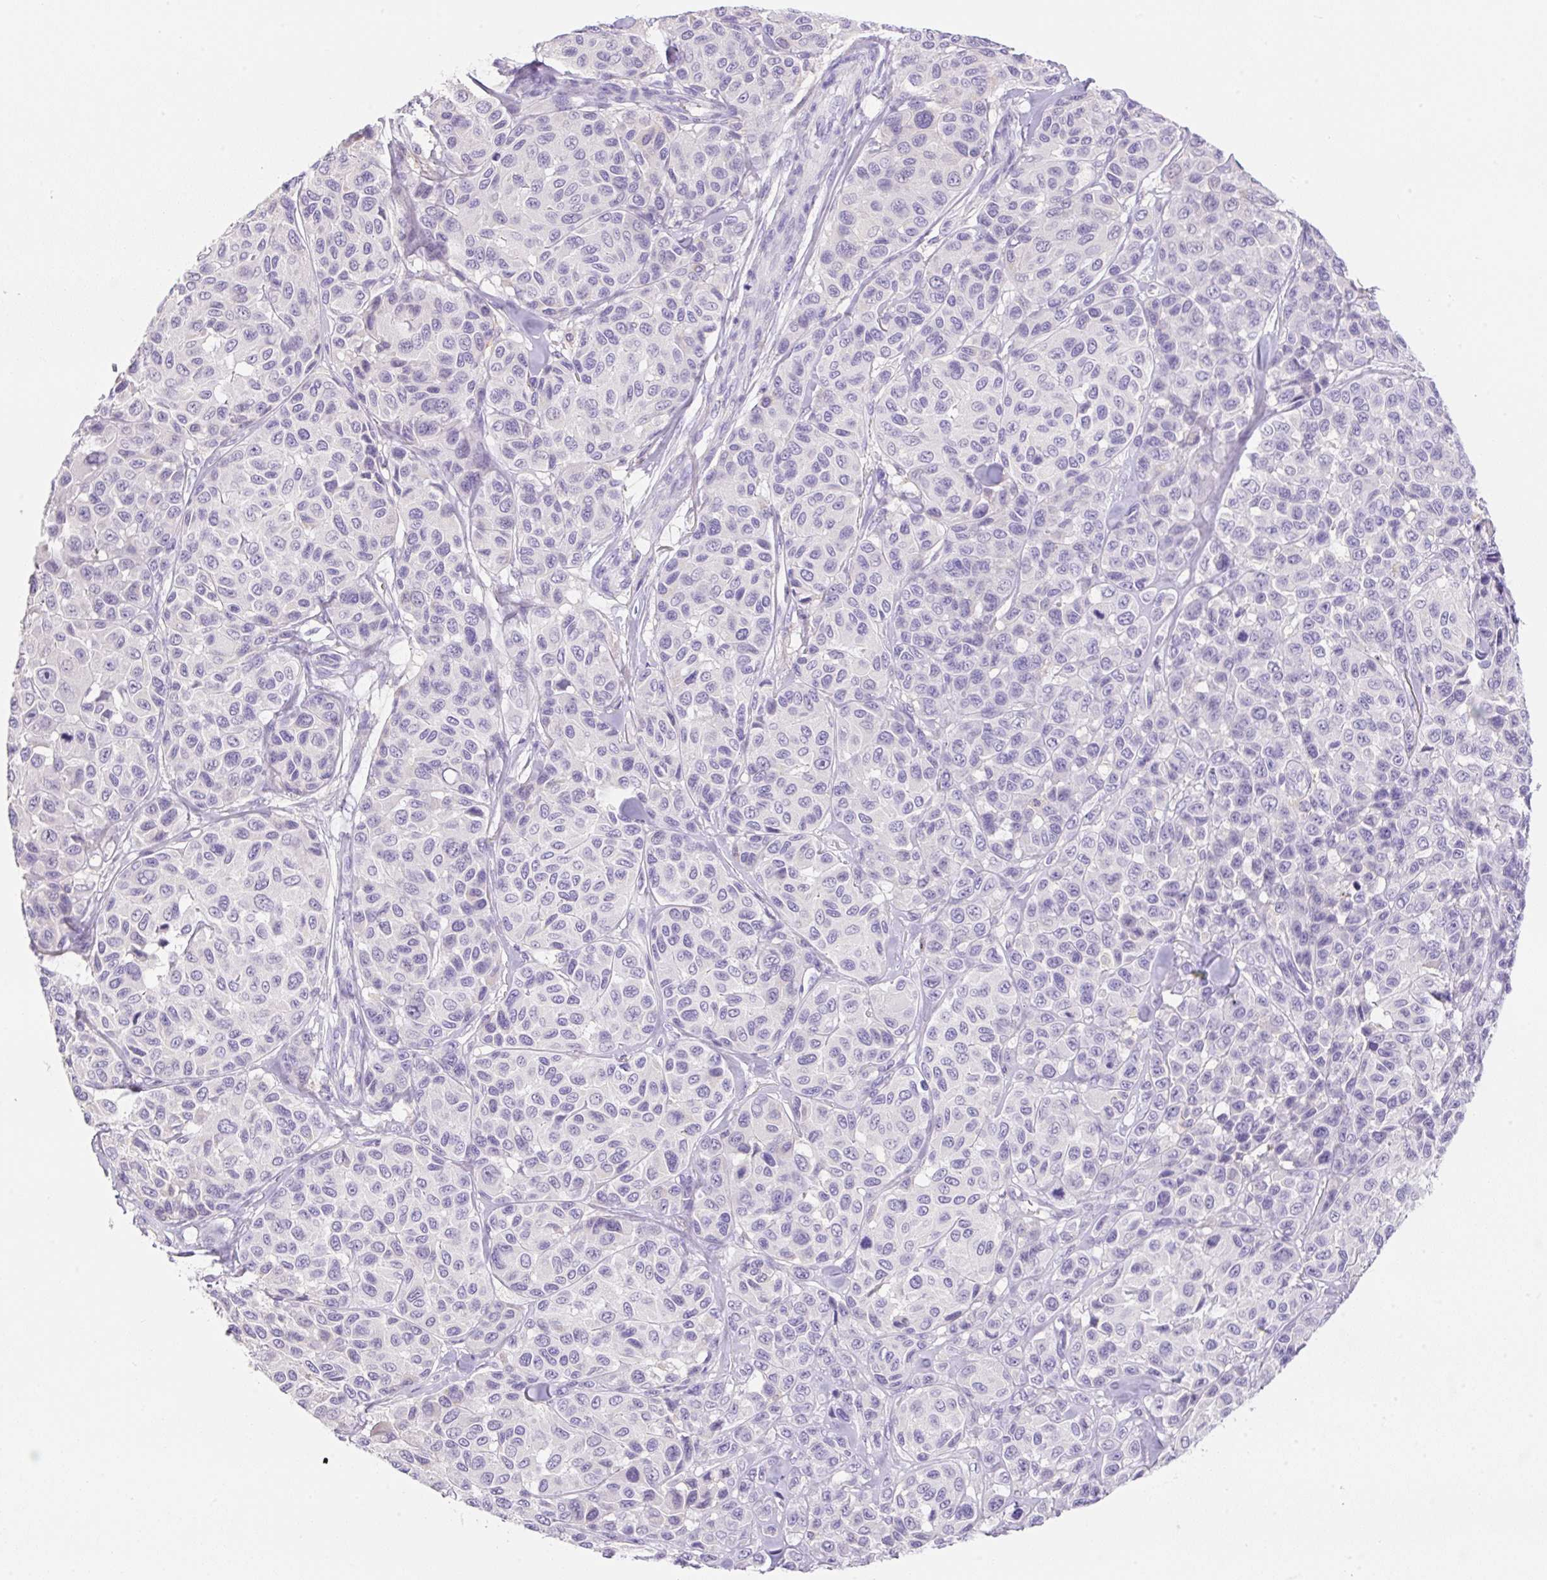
{"staining": {"intensity": "negative", "quantity": "none", "location": "none"}, "tissue": "melanoma", "cell_type": "Tumor cells", "image_type": "cancer", "snomed": [{"axis": "morphology", "description": "Malignant melanoma, NOS"}, {"axis": "topography", "description": "Skin"}], "caption": "Immunohistochemistry image of melanoma stained for a protein (brown), which demonstrates no positivity in tumor cells.", "gene": "TDRD15", "patient": {"sex": "female", "age": 66}}